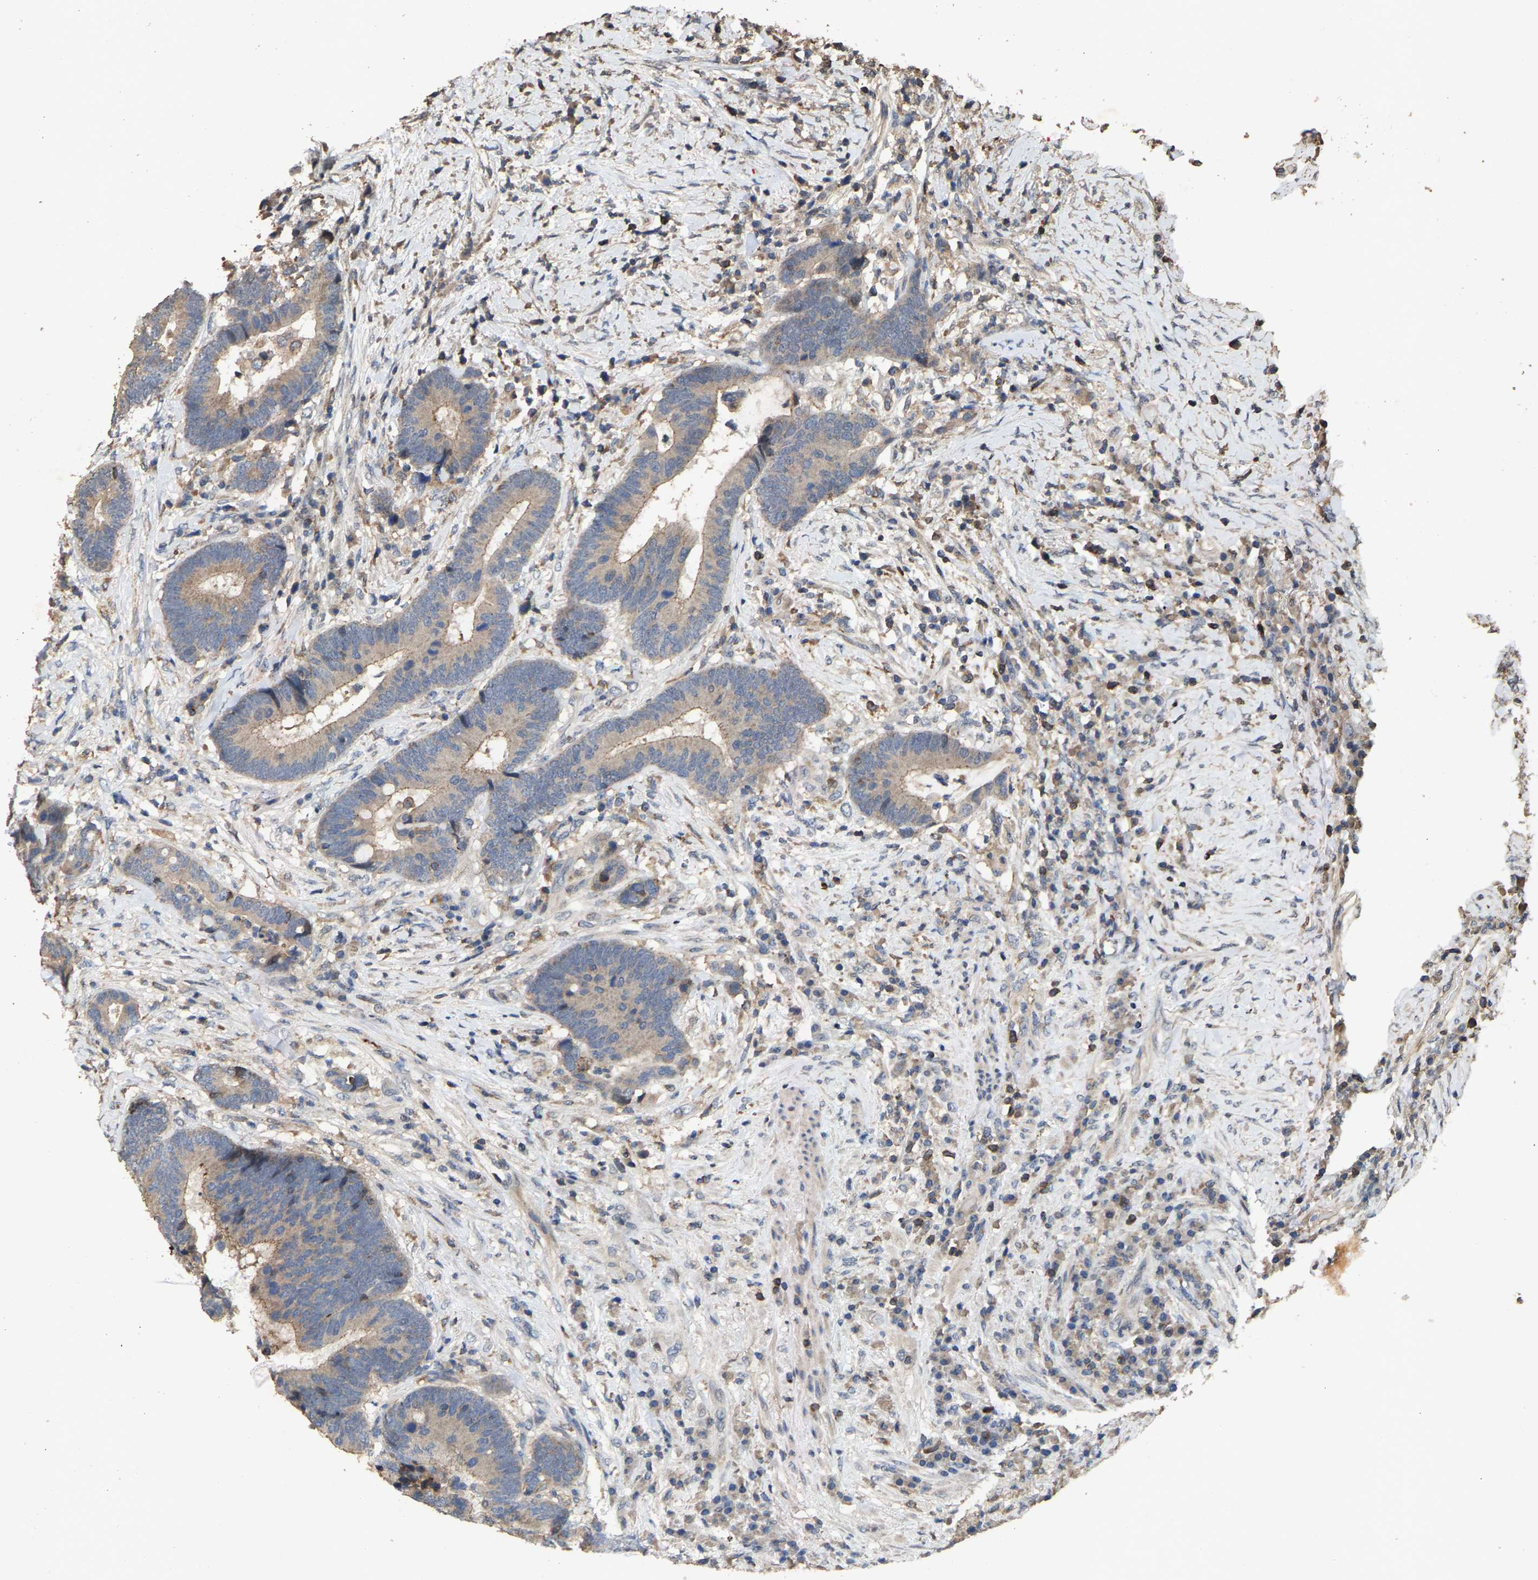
{"staining": {"intensity": "weak", "quantity": ">75%", "location": "cytoplasmic/membranous"}, "tissue": "colorectal cancer", "cell_type": "Tumor cells", "image_type": "cancer", "snomed": [{"axis": "morphology", "description": "Adenocarcinoma, NOS"}, {"axis": "topography", "description": "Rectum"}], "caption": "Protein expression analysis of colorectal adenocarcinoma shows weak cytoplasmic/membranous positivity in about >75% of tumor cells.", "gene": "TDRKH", "patient": {"sex": "female", "age": 89}}